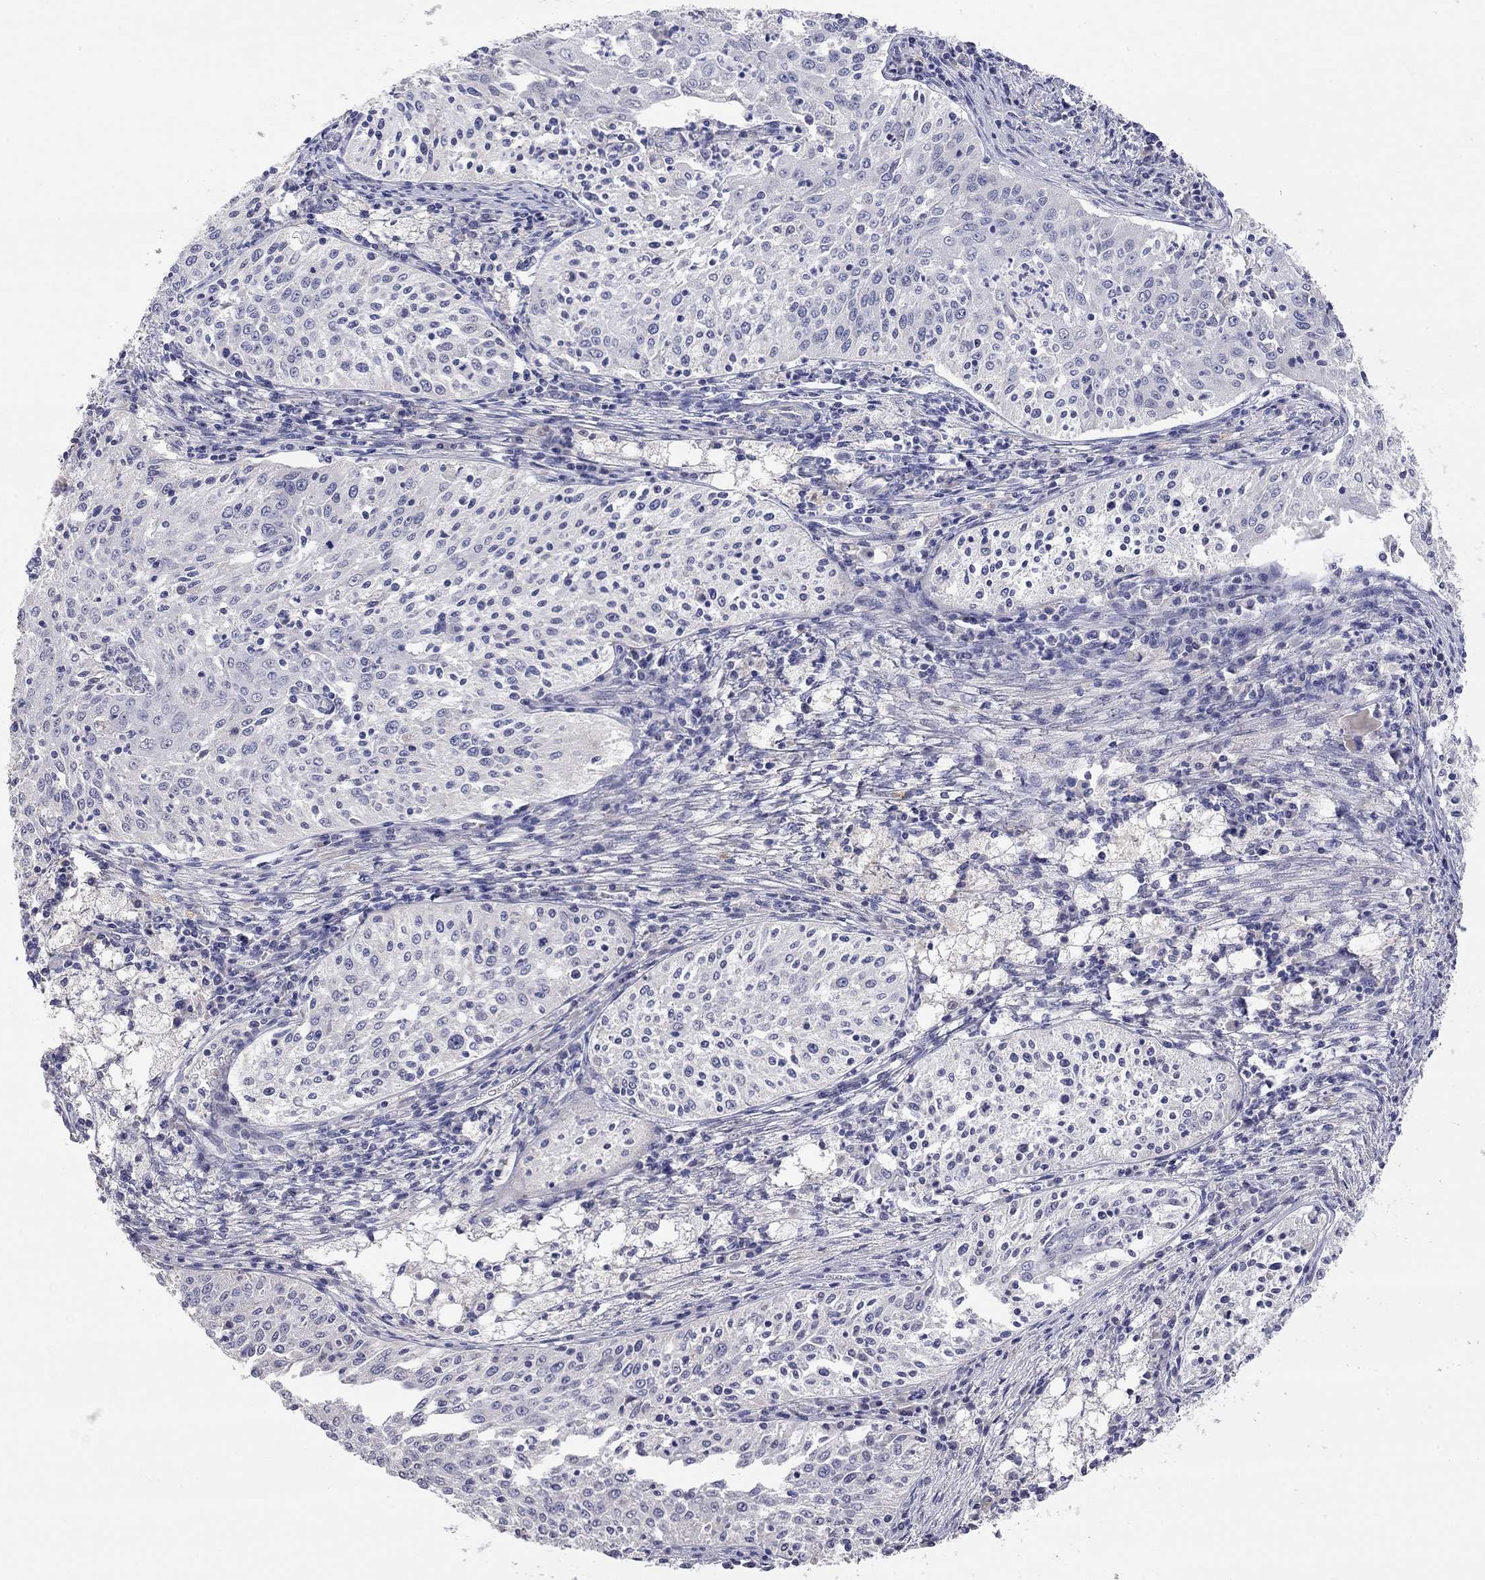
{"staining": {"intensity": "negative", "quantity": "none", "location": "none"}, "tissue": "cervical cancer", "cell_type": "Tumor cells", "image_type": "cancer", "snomed": [{"axis": "morphology", "description": "Squamous cell carcinoma, NOS"}, {"axis": "topography", "description": "Cervix"}], "caption": "Immunohistochemistry photomicrograph of squamous cell carcinoma (cervical) stained for a protein (brown), which exhibits no expression in tumor cells. (Stains: DAB immunohistochemistry with hematoxylin counter stain, Microscopy: brightfield microscopy at high magnification).", "gene": "PAPSS2", "patient": {"sex": "female", "age": 41}}